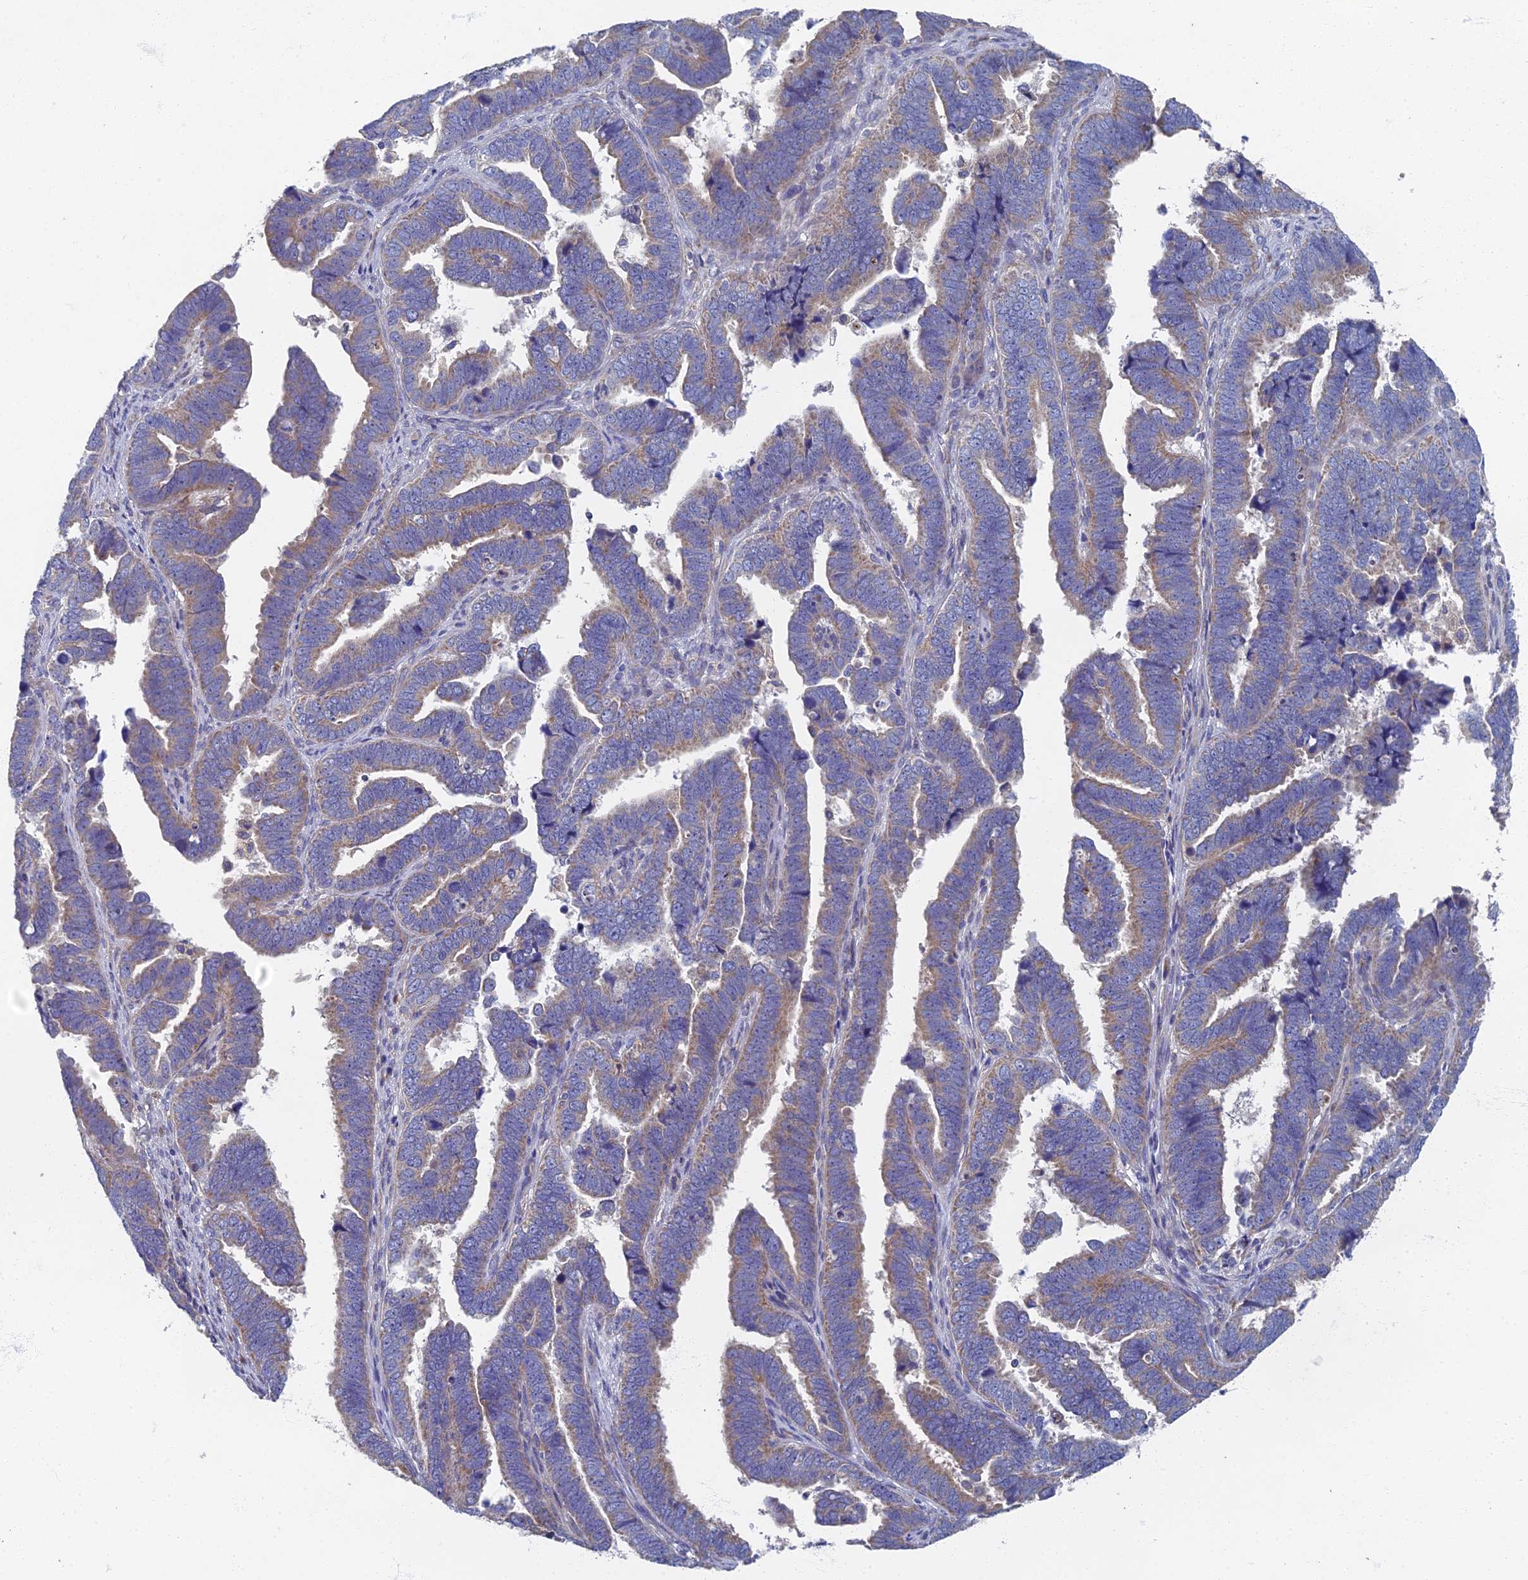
{"staining": {"intensity": "weak", "quantity": "25%-75%", "location": "cytoplasmic/membranous"}, "tissue": "endometrial cancer", "cell_type": "Tumor cells", "image_type": "cancer", "snomed": [{"axis": "morphology", "description": "Adenocarcinoma, NOS"}, {"axis": "topography", "description": "Endometrium"}], "caption": "High-magnification brightfield microscopy of endometrial adenocarcinoma stained with DAB (brown) and counterstained with hematoxylin (blue). tumor cells exhibit weak cytoplasmic/membranous positivity is present in about25%-75% of cells.", "gene": "RNASEK", "patient": {"sex": "female", "age": 75}}